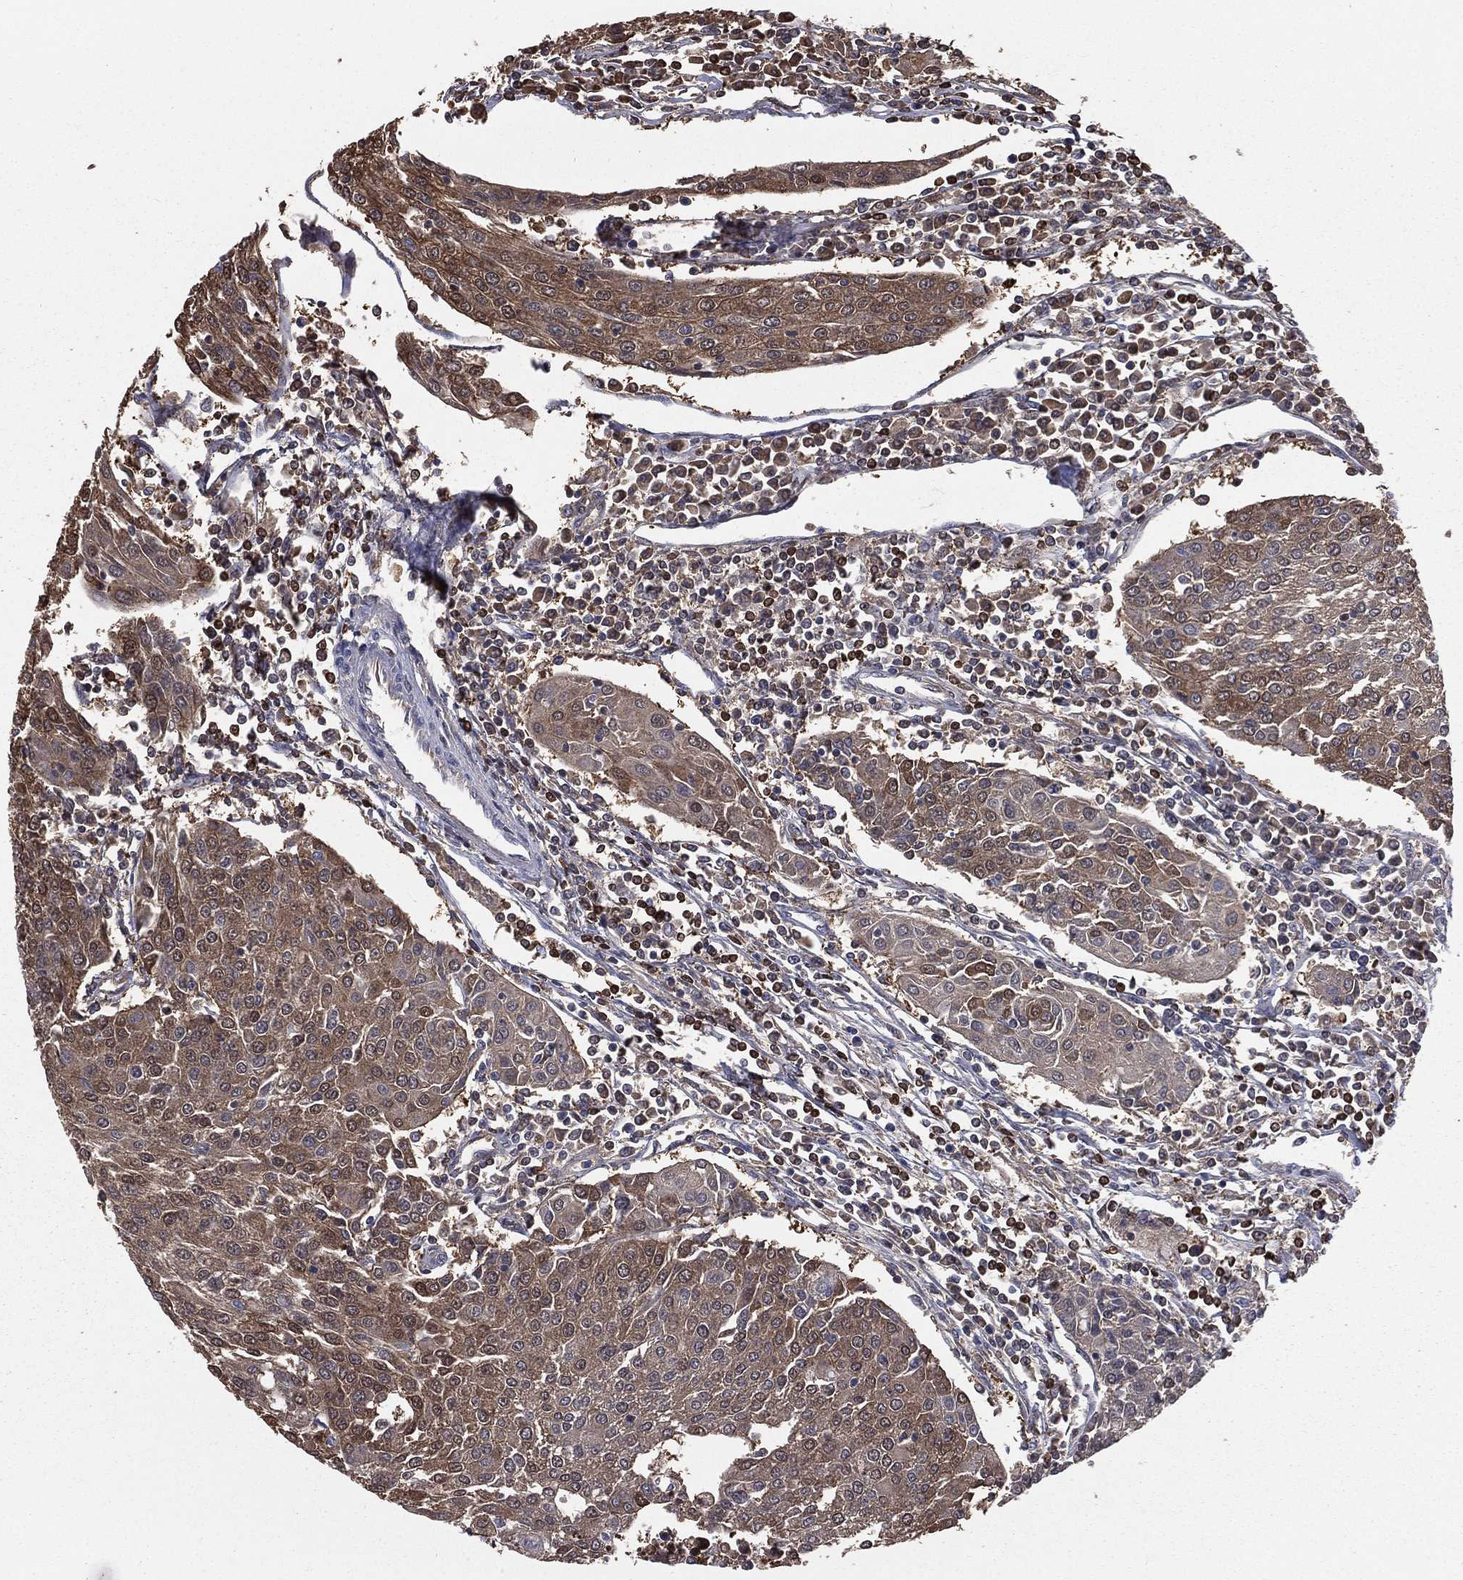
{"staining": {"intensity": "weak", "quantity": "25%-75%", "location": "cytoplasmic/membranous"}, "tissue": "urothelial cancer", "cell_type": "Tumor cells", "image_type": "cancer", "snomed": [{"axis": "morphology", "description": "Urothelial carcinoma, High grade"}, {"axis": "topography", "description": "Urinary bladder"}], "caption": "Urothelial cancer stained for a protein reveals weak cytoplasmic/membranous positivity in tumor cells.", "gene": "TBC1D2", "patient": {"sex": "female", "age": 85}}